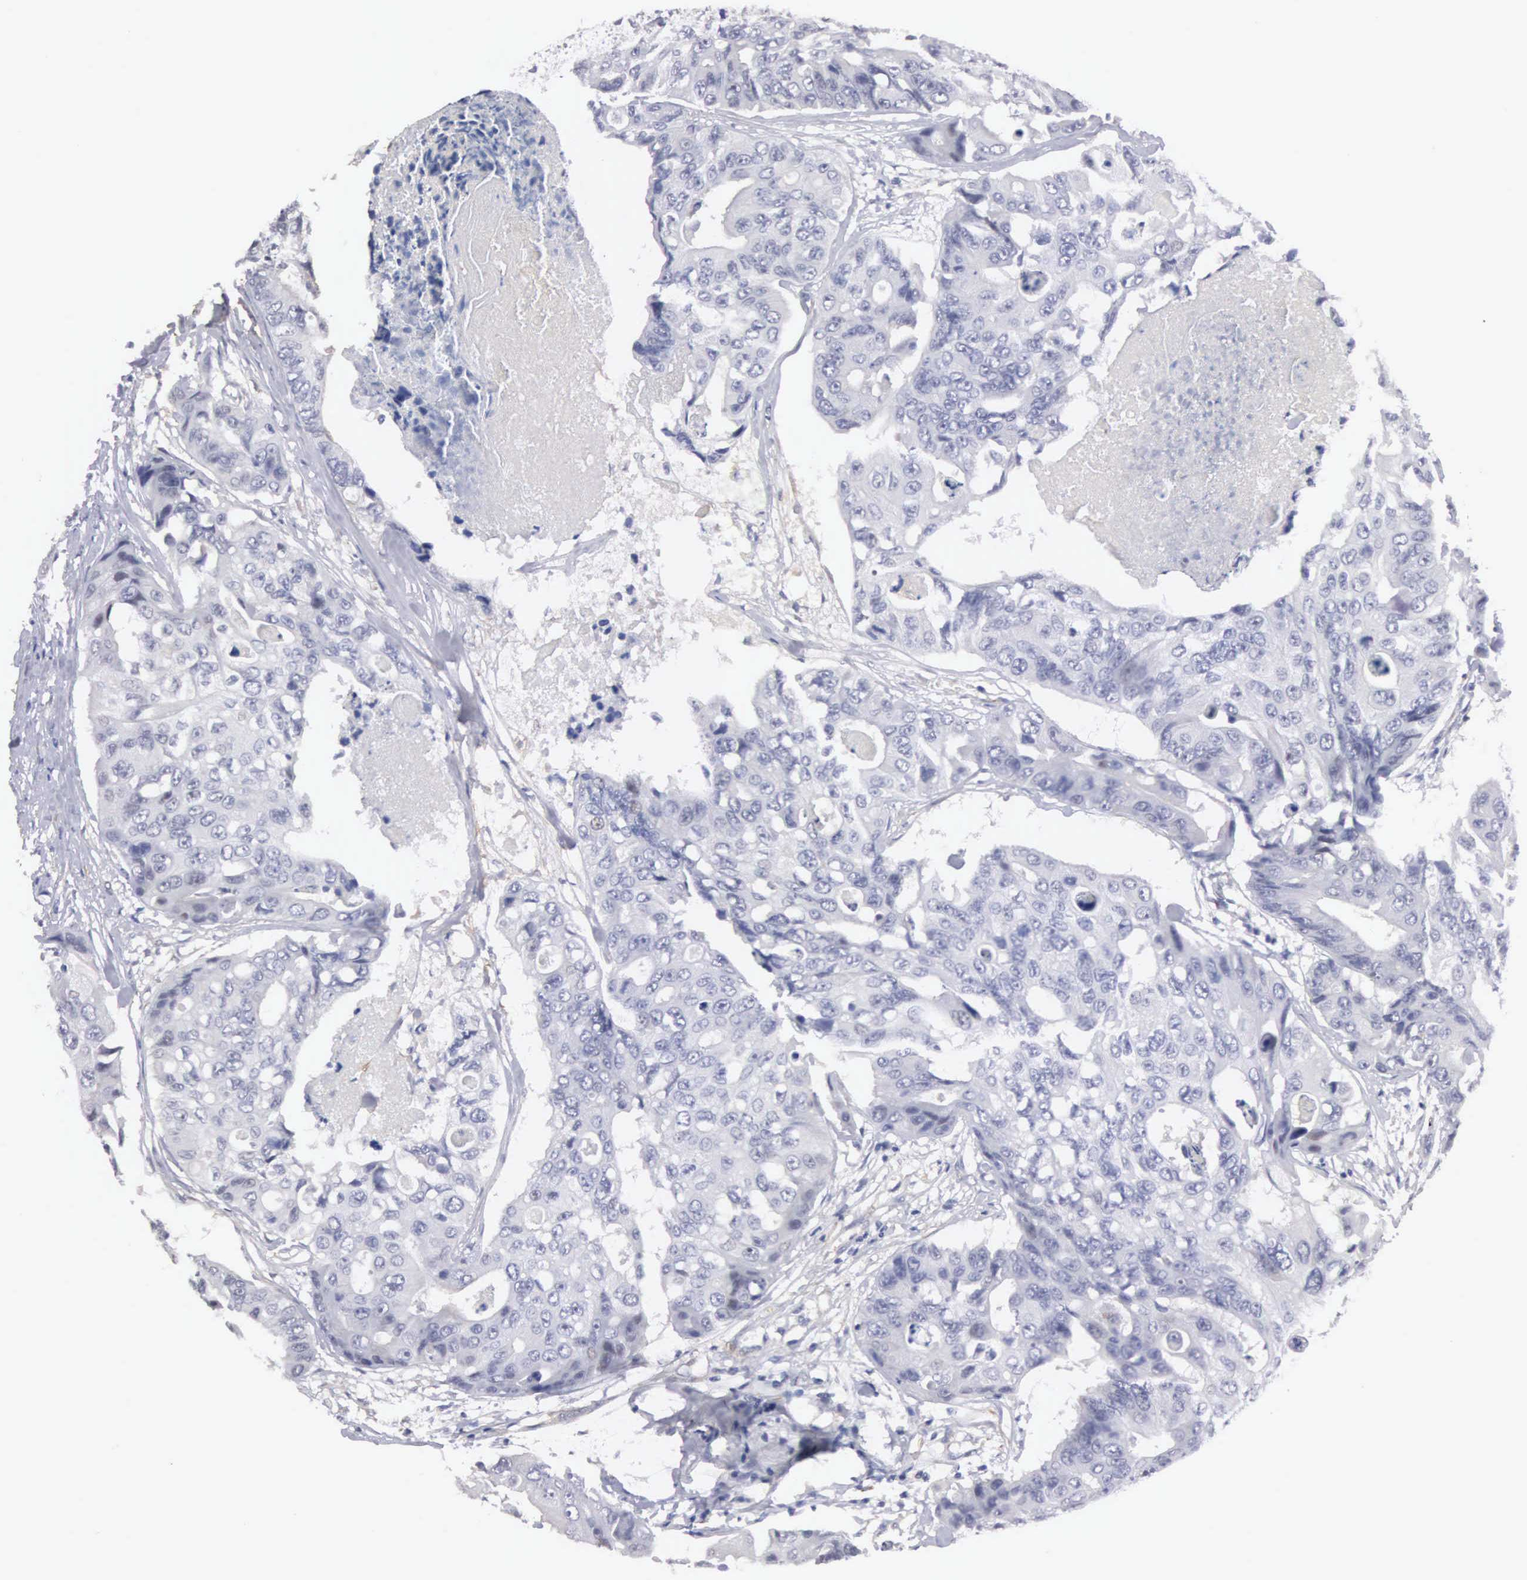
{"staining": {"intensity": "negative", "quantity": "none", "location": "none"}, "tissue": "colorectal cancer", "cell_type": "Tumor cells", "image_type": "cancer", "snomed": [{"axis": "morphology", "description": "Adenocarcinoma, NOS"}, {"axis": "topography", "description": "Colon"}], "caption": "Histopathology image shows no protein staining in tumor cells of colorectal adenocarcinoma tissue. (Brightfield microscopy of DAB immunohistochemistry (IHC) at high magnification).", "gene": "ELFN2", "patient": {"sex": "female", "age": 86}}